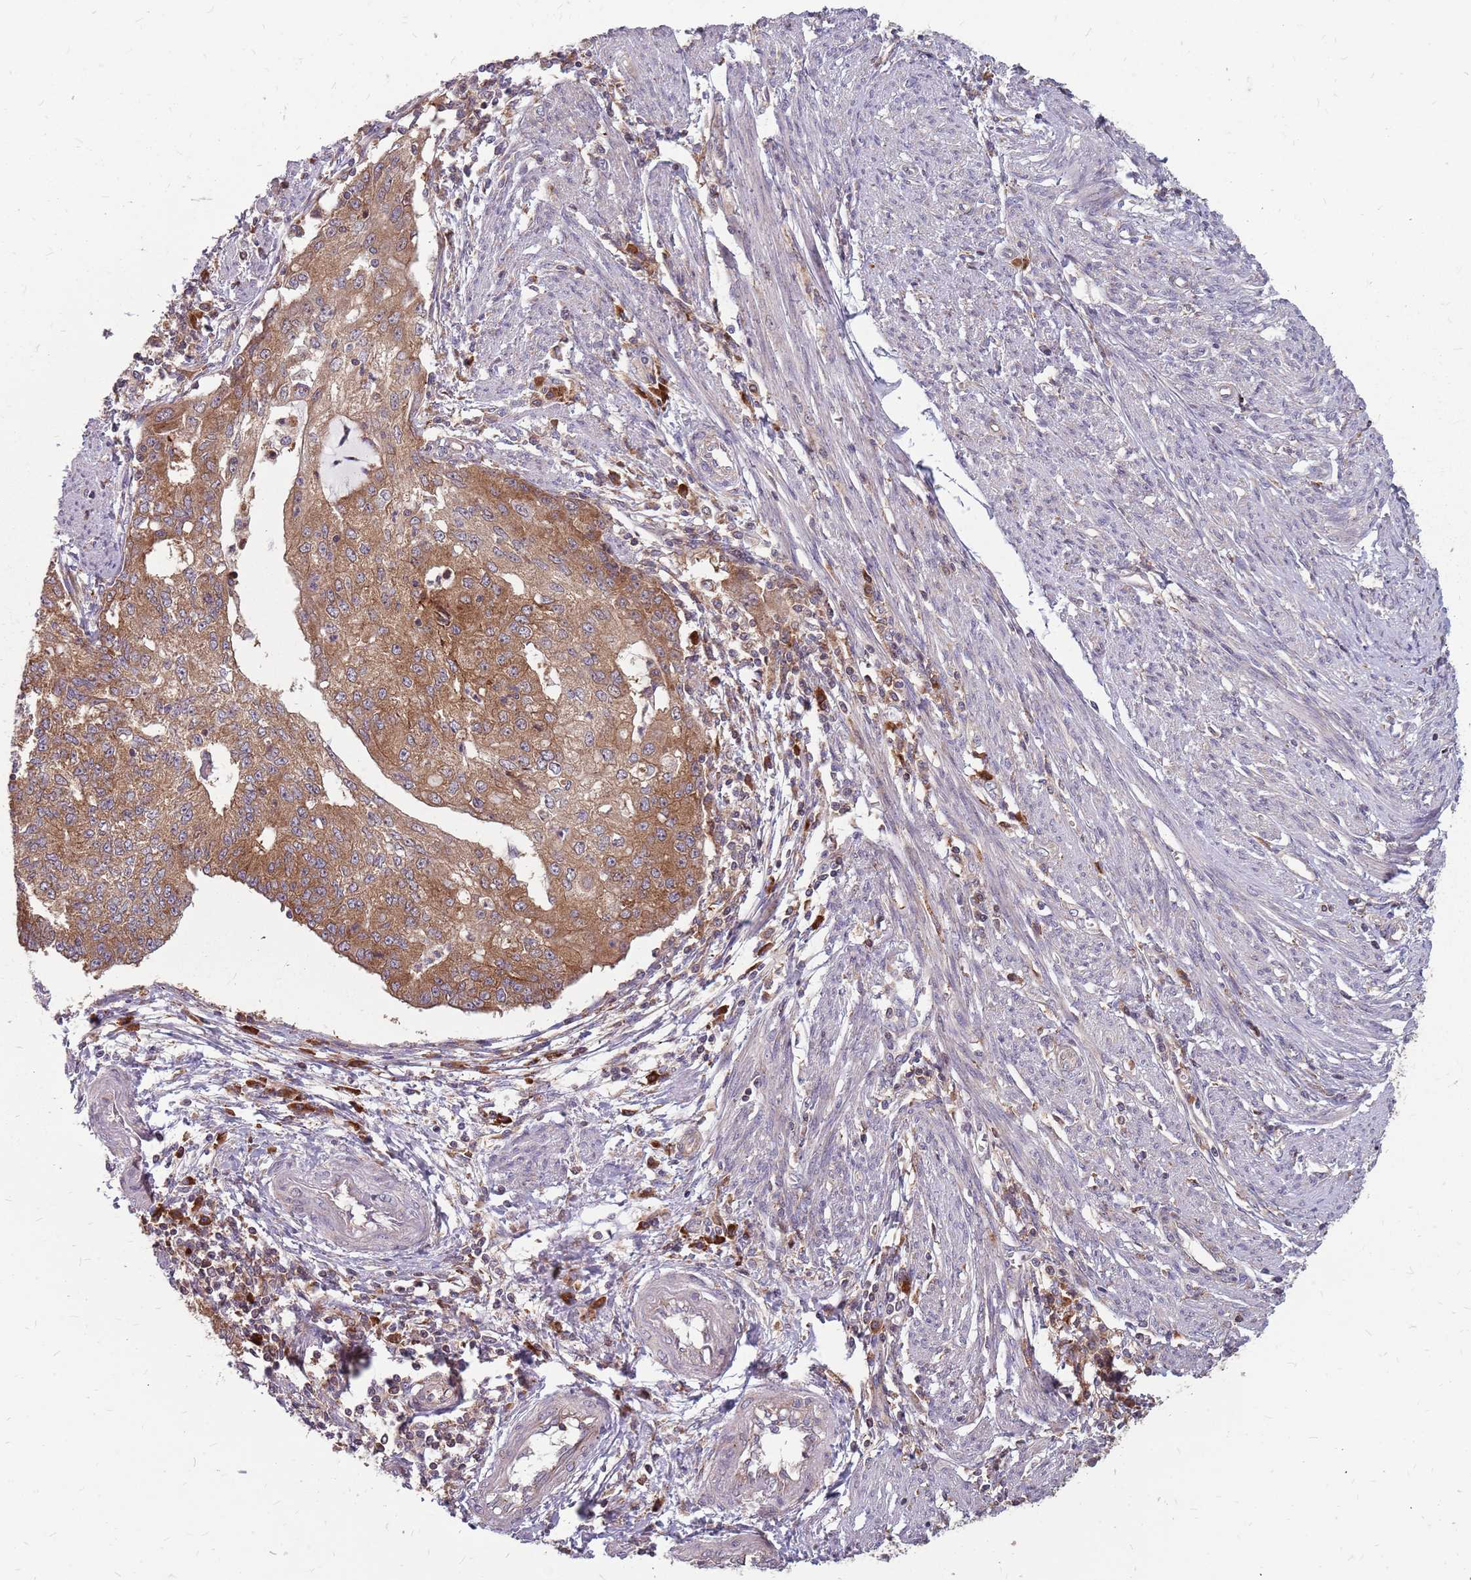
{"staining": {"intensity": "moderate", "quantity": ">75%", "location": "cytoplasmic/membranous"}, "tissue": "endometrial cancer", "cell_type": "Tumor cells", "image_type": "cancer", "snomed": [{"axis": "morphology", "description": "Adenocarcinoma, NOS"}, {"axis": "topography", "description": "Endometrium"}], "caption": "Human endometrial adenocarcinoma stained with a protein marker displays moderate staining in tumor cells.", "gene": "NME4", "patient": {"sex": "female", "age": 56}}